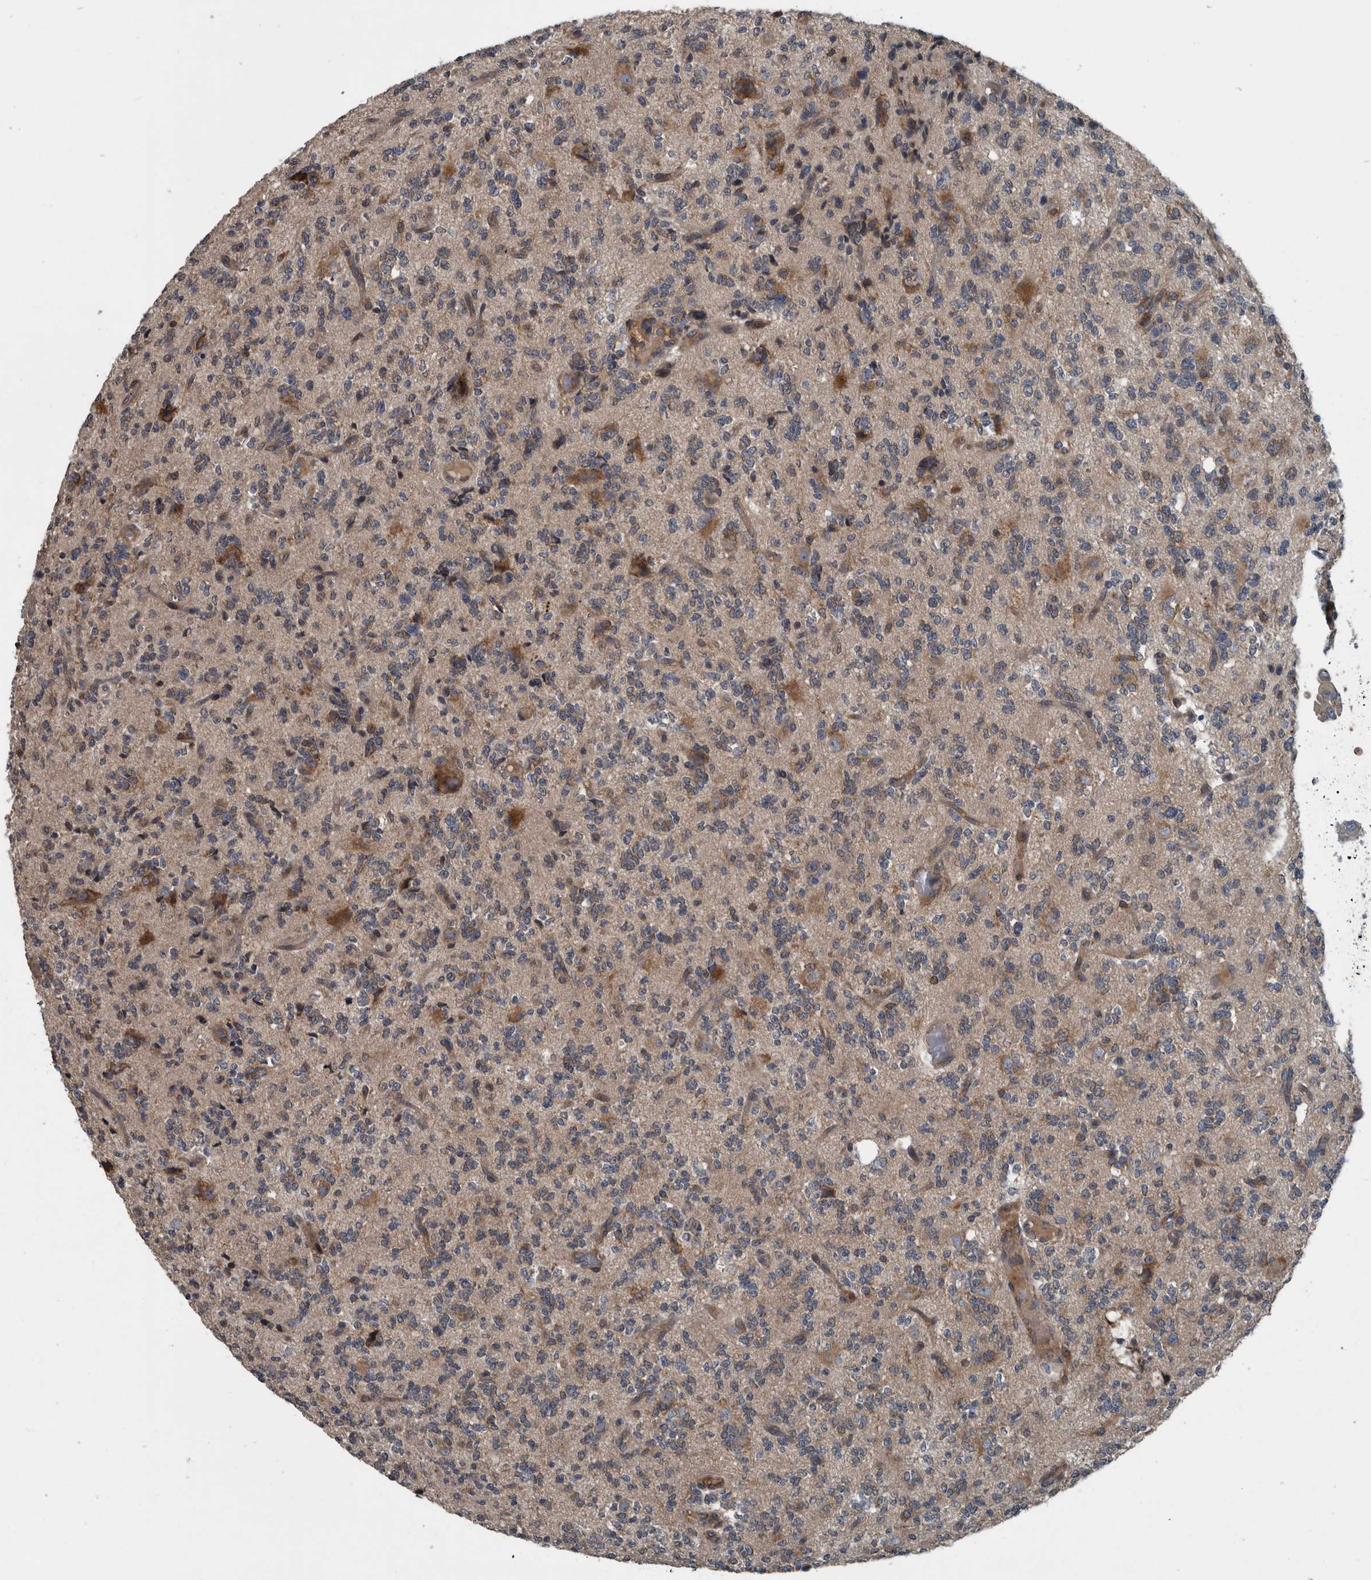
{"staining": {"intensity": "moderate", "quantity": ">75%", "location": "cytoplasmic/membranous"}, "tissue": "glioma", "cell_type": "Tumor cells", "image_type": "cancer", "snomed": [{"axis": "morphology", "description": "Glioma, malignant, High grade"}, {"axis": "topography", "description": "Brain"}], "caption": "A brown stain labels moderate cytoplasmic/membranous staining of a protein in human malignant glioma (high-grade) tumor cells.", "gene": "EXOC8", "patient": {"sex": "female", "age": 62}}